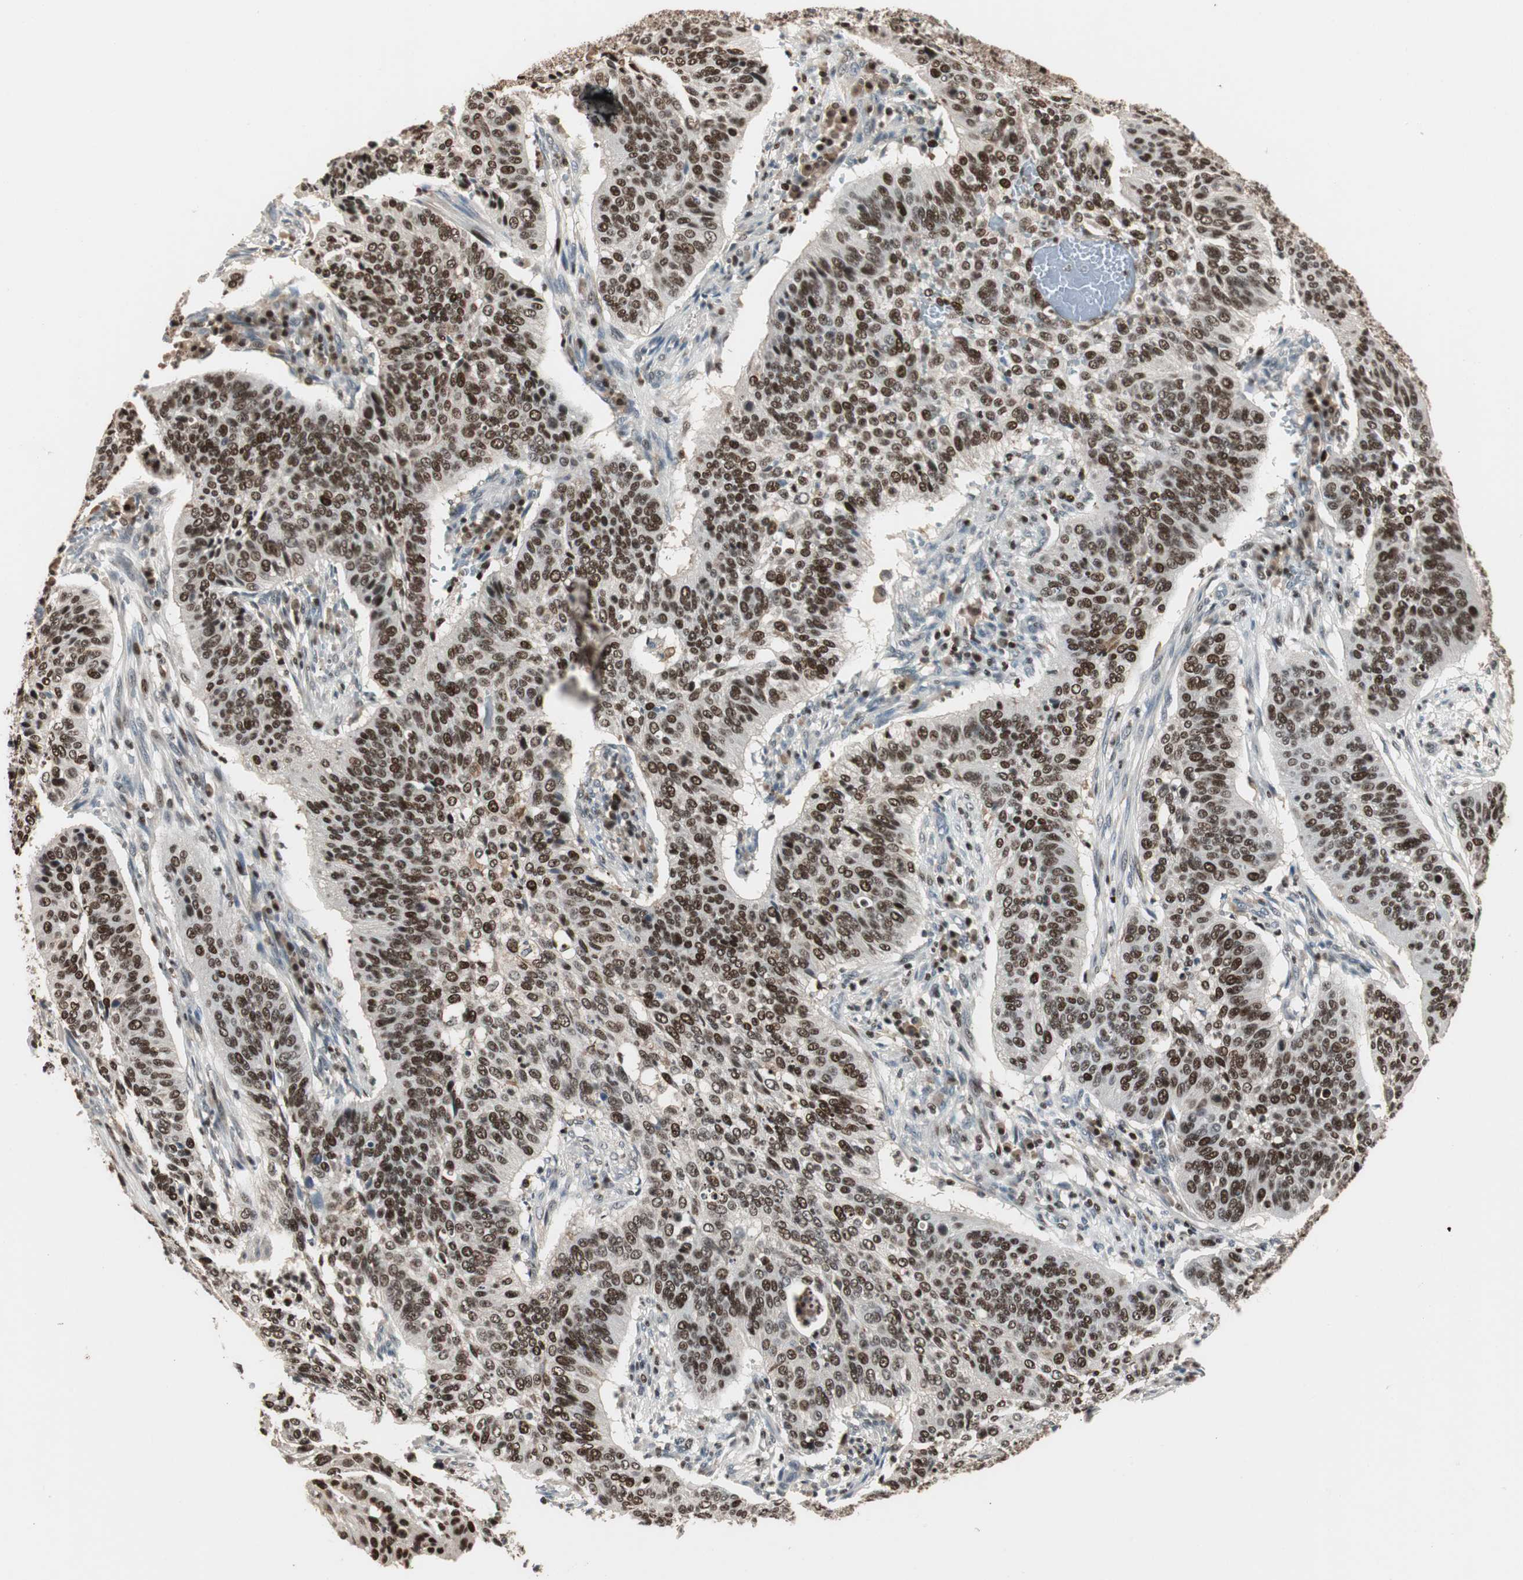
{"staining": {"intensity": "strong", "quantity": ">75%", "location": "nuclear"}, "tissue": "cervical cancer", "cell_type": "Tumor cells", "image_type": "cancer", "snomed": [{"axis": "morphology", "description": "Squamous cell carcinoma, NOS"}, {"axis": "topography", "description": "Cervix"}], "caption": "A brown stain highlights strong nuclear positivity of a protein in human cervical squamous cell carcinoma tumor cells. The protein of interest is stained brown, and the nuclei are stained in blue (DAB IHC with brightfield microscopy, high magnification).", "gene": "FEN1", "patient": {"sex": "female", "age": 39}}